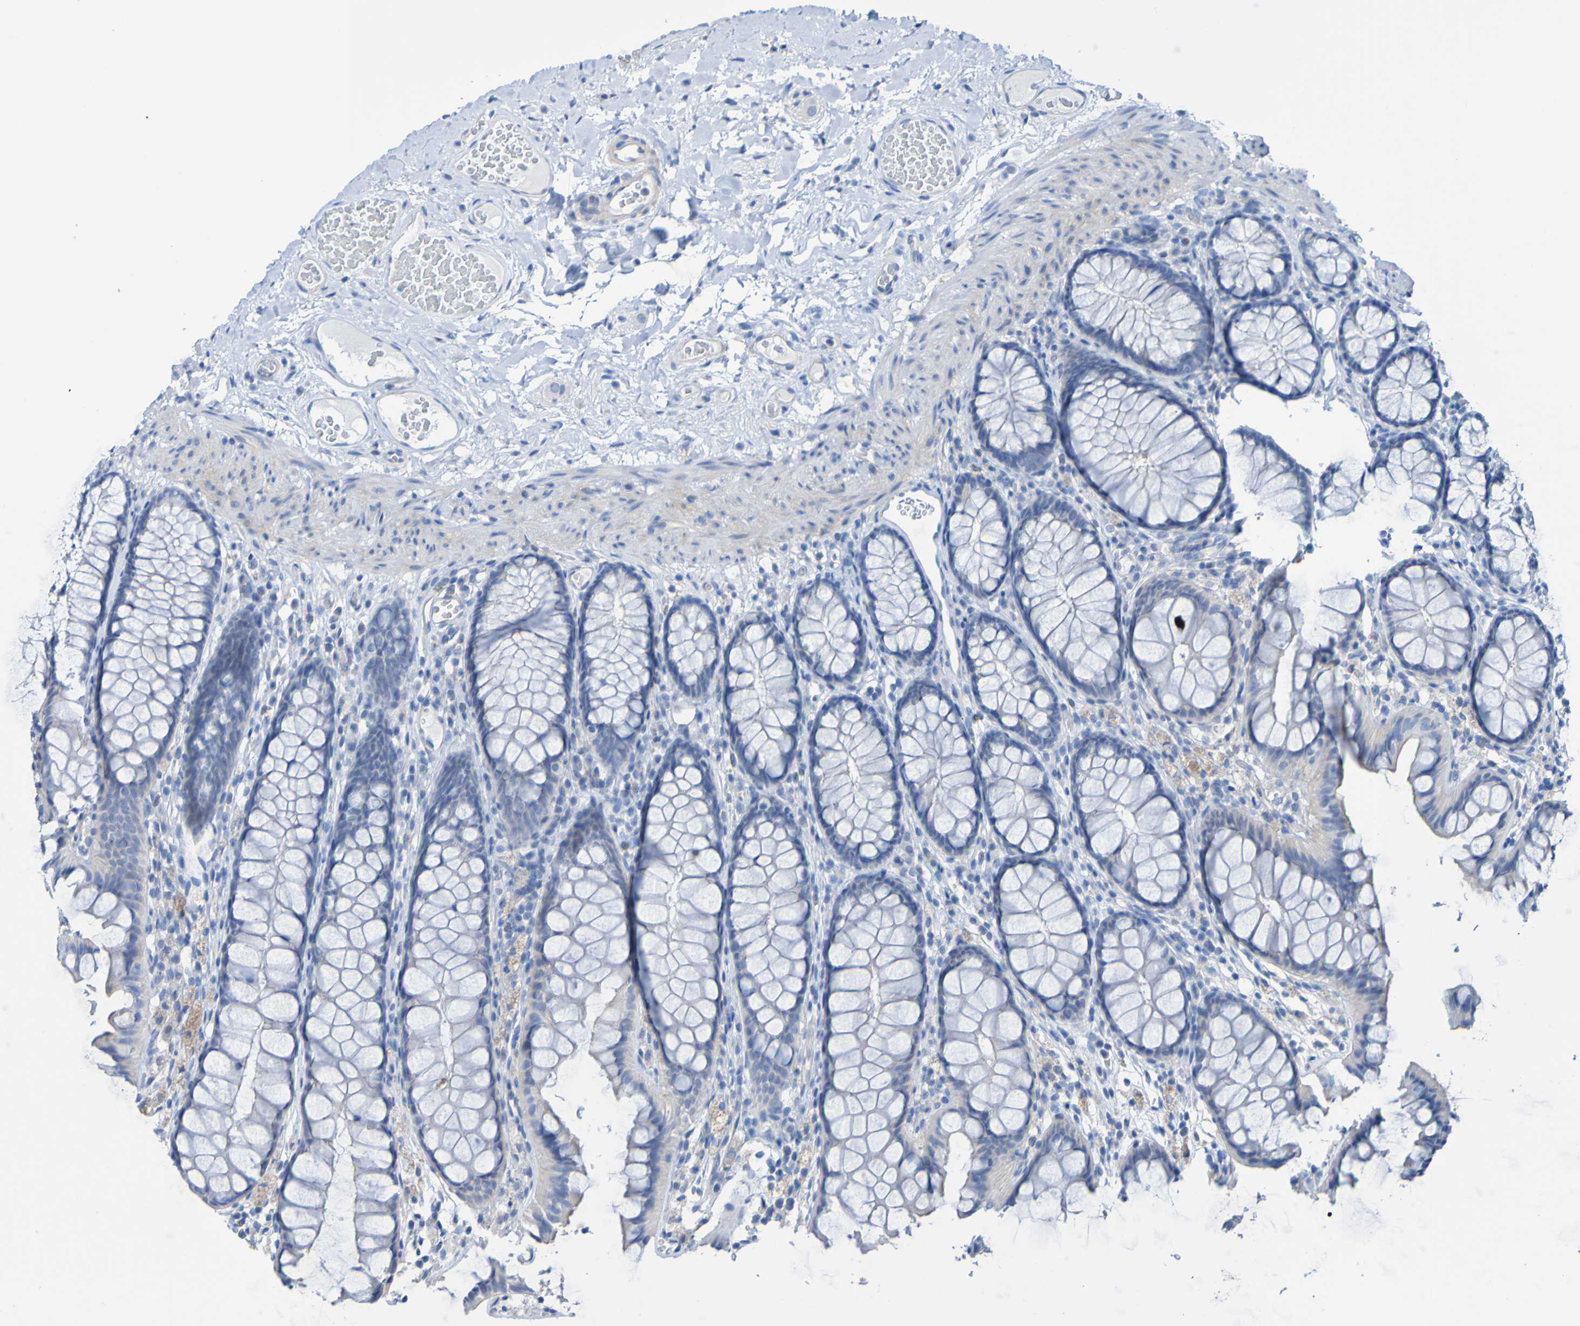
{"staining": {"intensity": "negative", "quantity": "none", "location": "none"}, "tissue": "colon", "cell_type": "Endothelial cells", "image_type": "normal", "snomed": [{"axis": "morphology", "description": "Normal tissue, NOS"}, {"axis": "topography", "description": "Colon"}], "caption": "Histopathology image shows no protein expression in endothelial cells of unremarkable colon.", "gene": "ACMSD", "patient": {"sex": "female", "age": 55}}